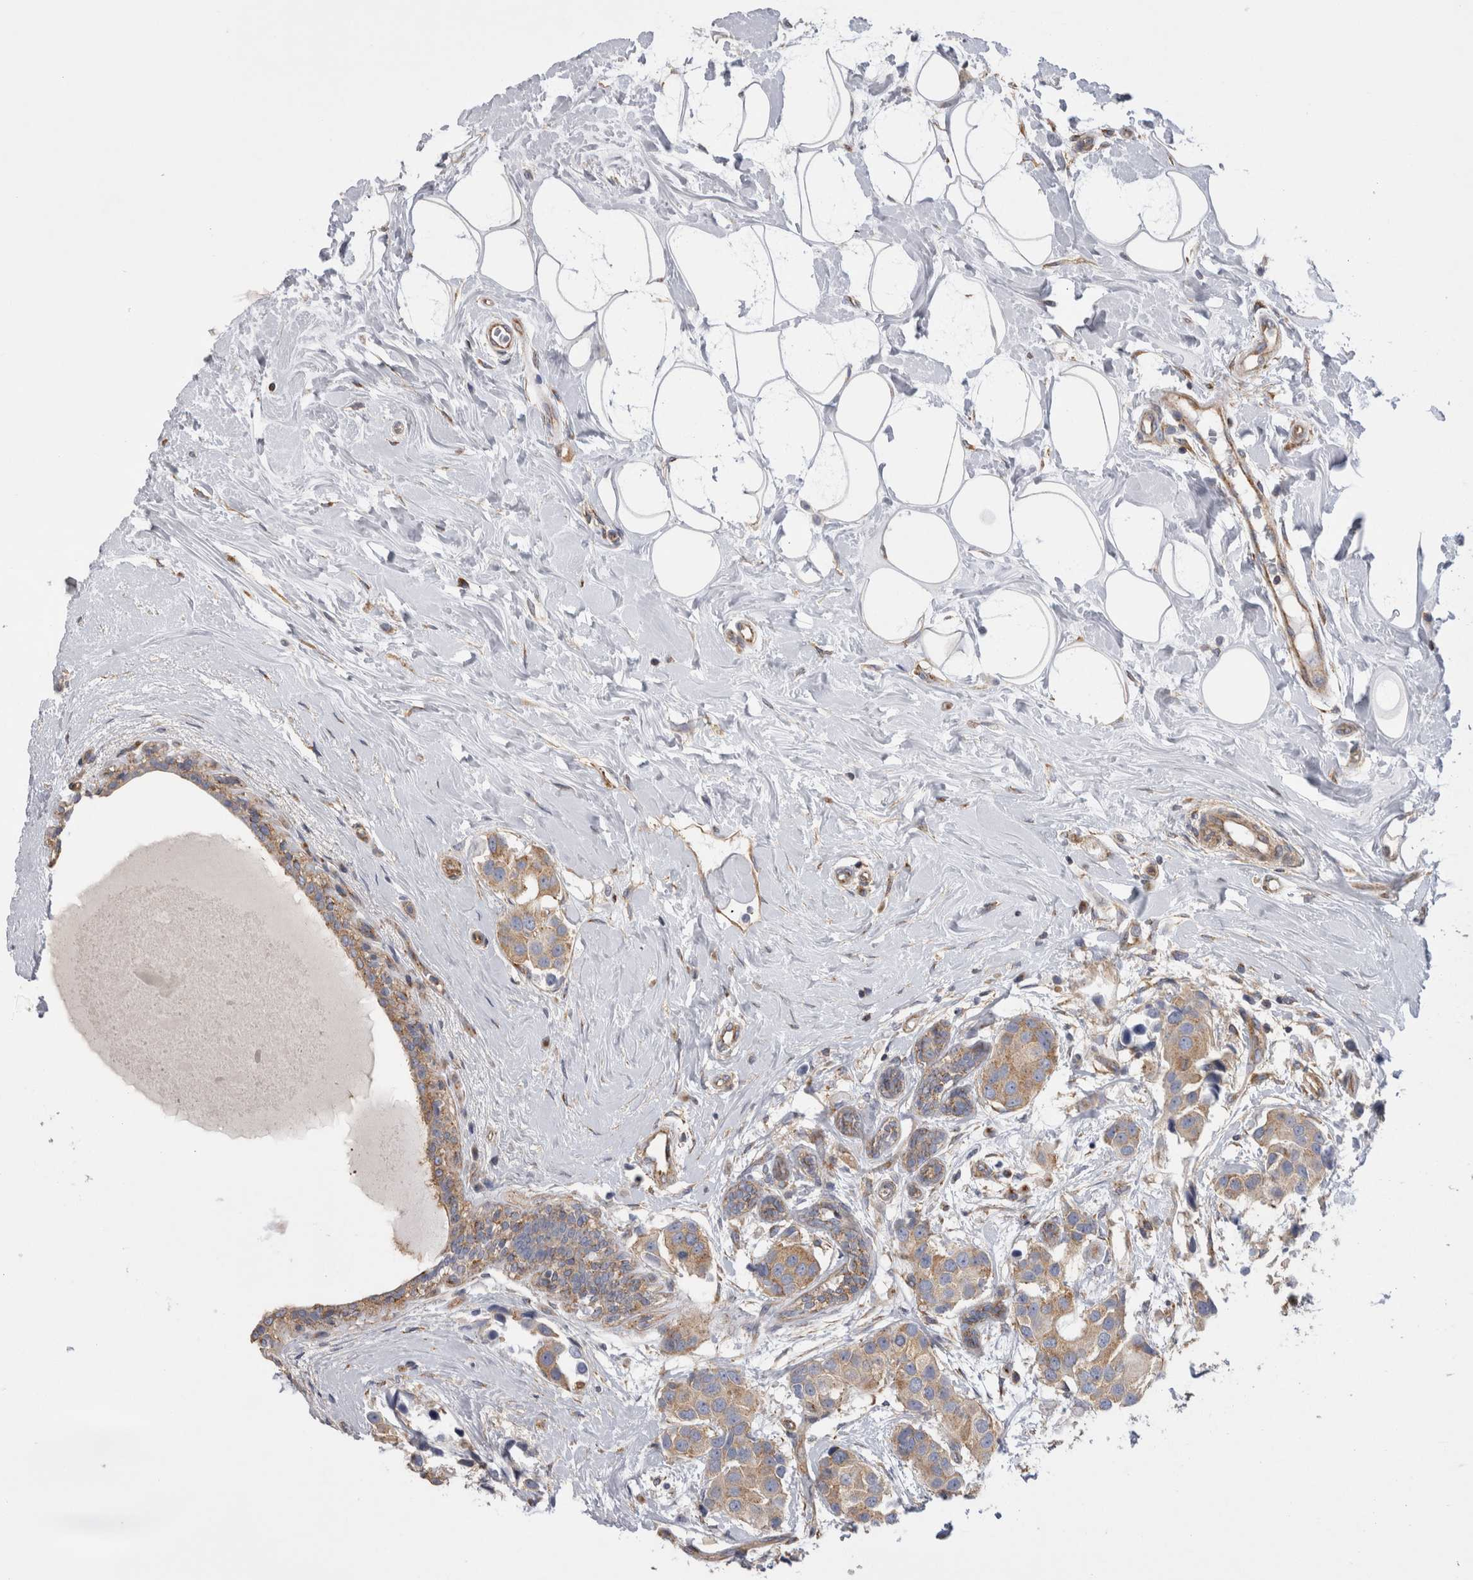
{"staining": {"intensity": "moderate", "quantity": ">75%", "location": "cytoplasmic/membranous"}, "tissue": "breast cancer", "cell_type": "Tumor cells", "image_type": "cancer", "snomed": [{"axis": "morphology", "description": "Normal tissue, NOS"}, {"axis": "morphology", "description": "Duct carcinoma"}, {"axis": "topography", "description": "Breast"}], "caption": "Breast invasive ductal carcinoma stained with a protein marker reveals moderate staining in tumor cells.", "gene": "ATXN3", "patient": {"sex": "female", "age": 39}}